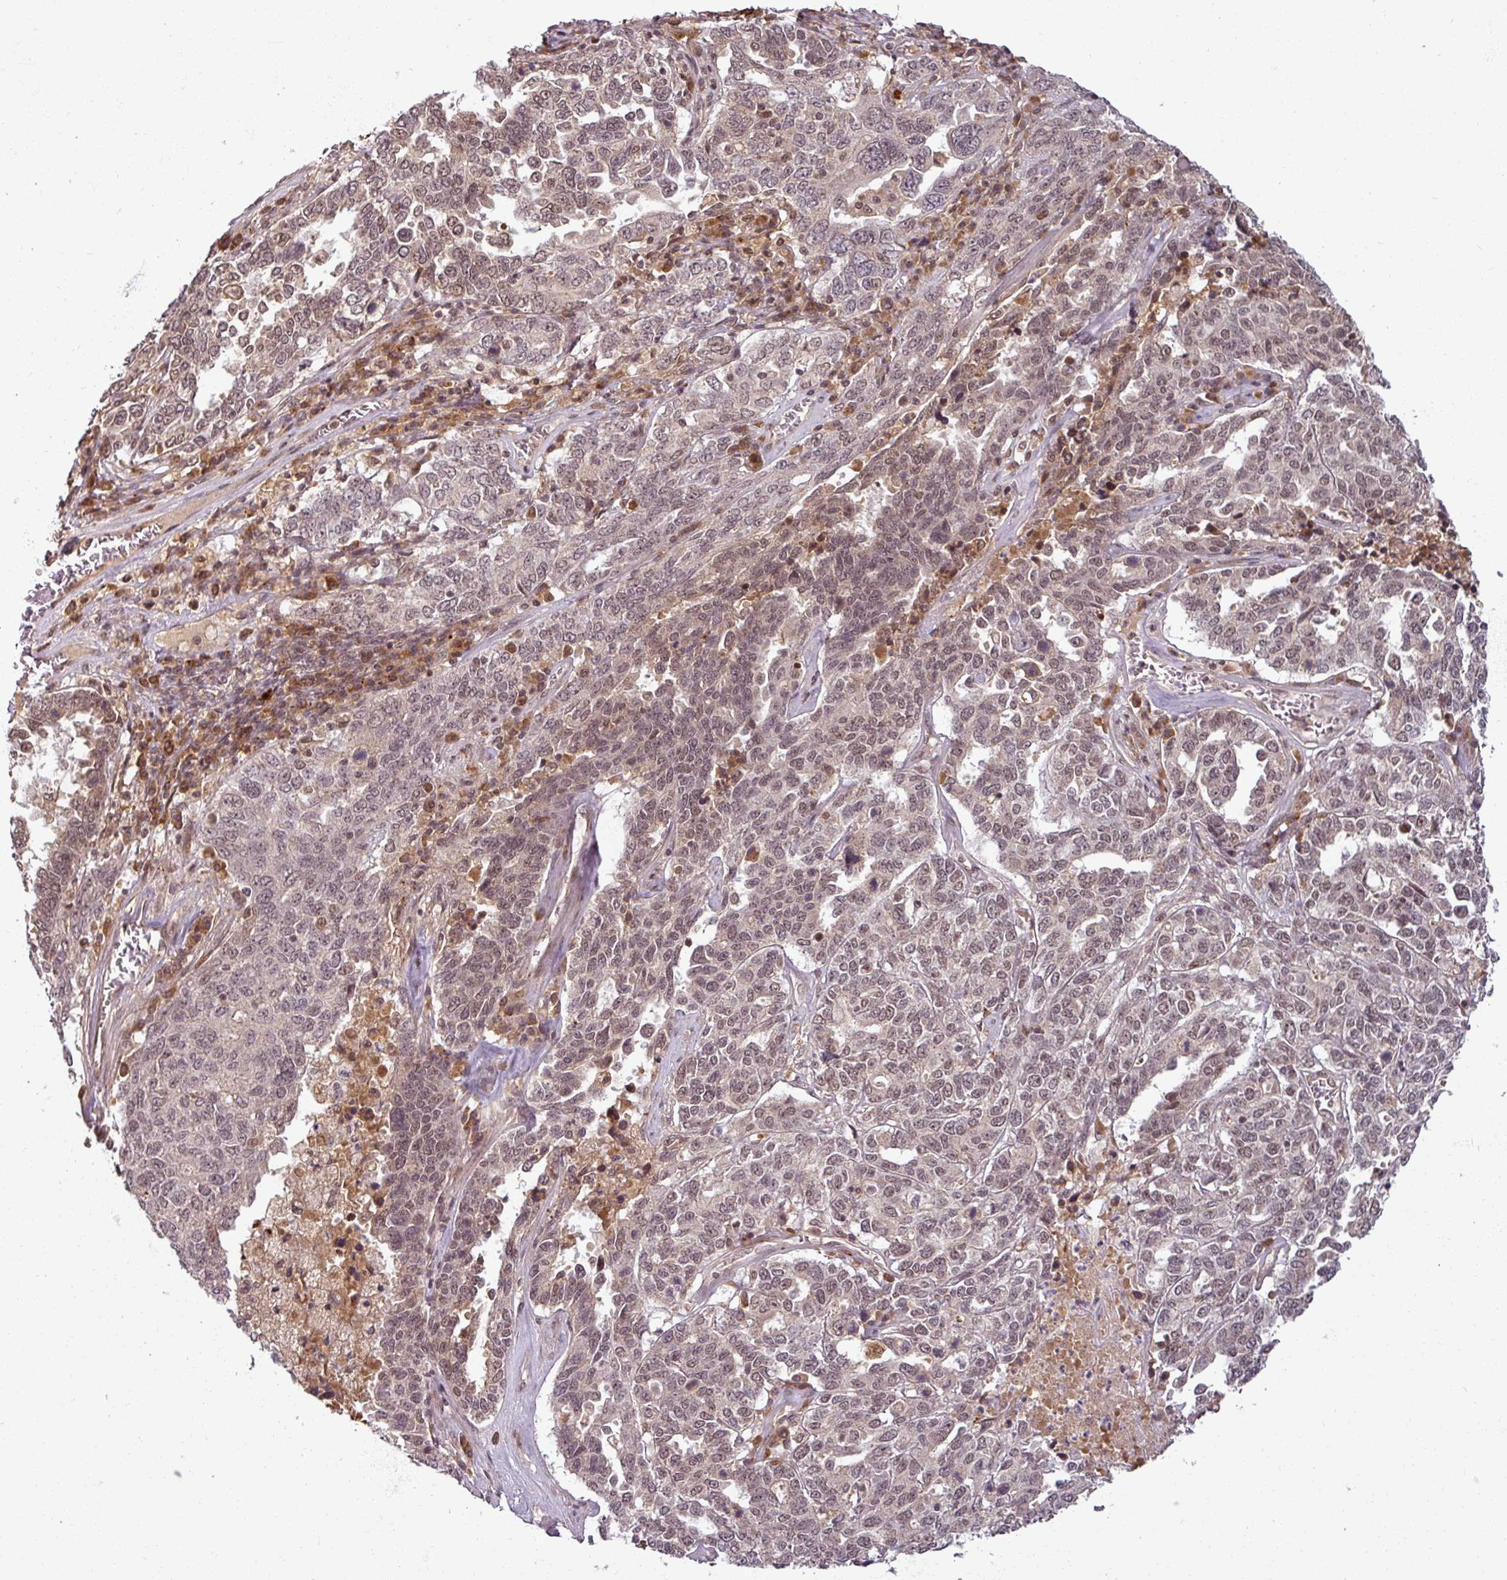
{"staining": {"intensity": "weak", "quantity": ">75%", "location": "nuclear"}, "tissue": "ovarian cancer", "cell_type": "Tumor cells", "image_type": "cancer", "snomed": [{"axis": "morphology", "description": "Carcinoma, endometroid"}, {"axis": "topography", "description": "Ovary"}], "caption": "IHC histopathology image of neoplastic tissue: human ovarian cancer (endometroid carcinoma) stained using immunohistochemistry displays low levels of weak protein expression localized specifically in the nuclear of tumor cells, appearing as a nuclear brown color.", "gene": "POLR2G", "patient": {"sex": "female", "age": 62}}